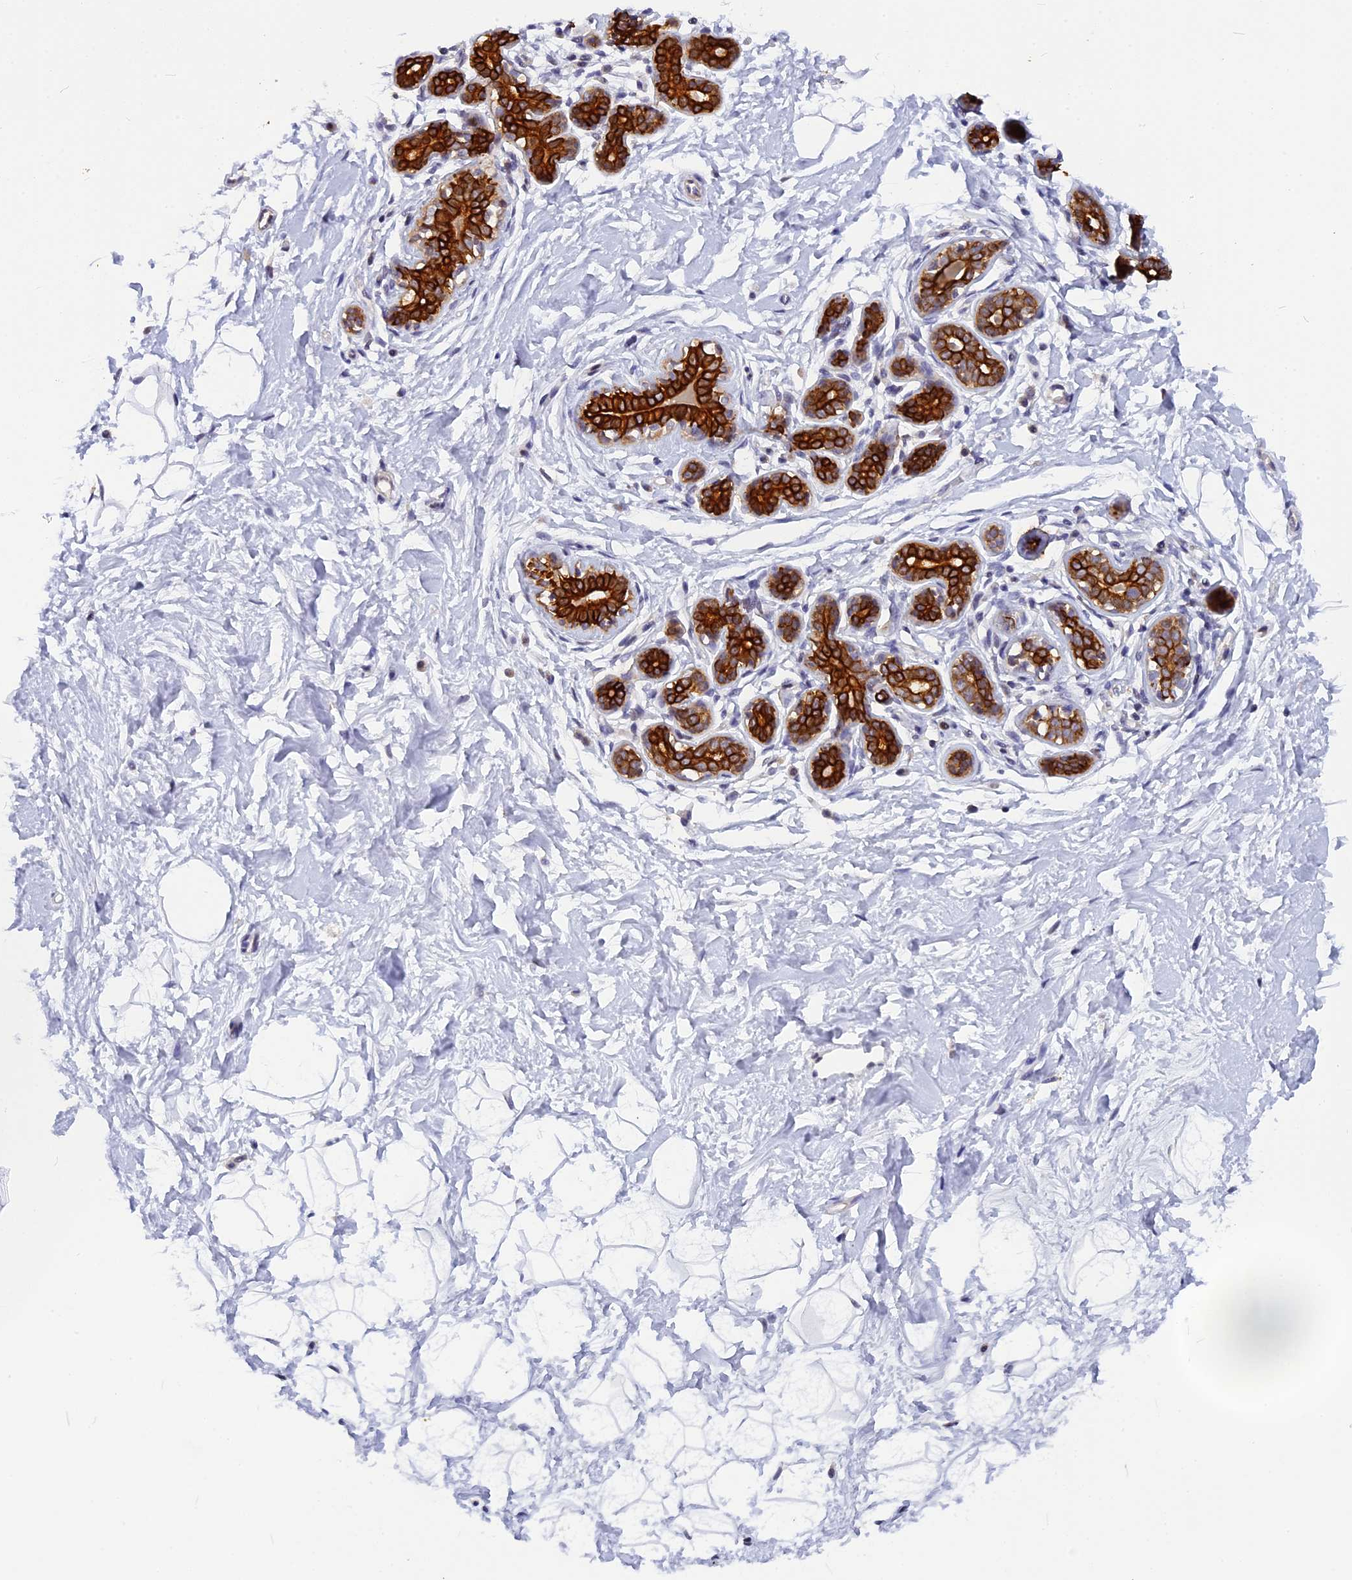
{"staining": {"intensity": "negative", "quantity": "none", "location": "none"}, "tissue": "breast", "cell_type": "Adipocytes", "image_type": "normal", "snomed": [{"axis": "morphology", "description": "Normal tissue, NOS"}, {"axis": "morphology", "description": "Adenoma, NOS"}, {"axis": "topography", "description": "Breast"}], "caption": "Immunohistochemistry photomicrograph of normal breast: breast stained with DAB displays no significant protein staining in adipocytes. (DAB (3,3'-diaminobenzidine) immunohistochemistry with hematoxylin counter stain).", "gene": "ANKRD34B", "patient": {"sex": "female", "age": 23}}